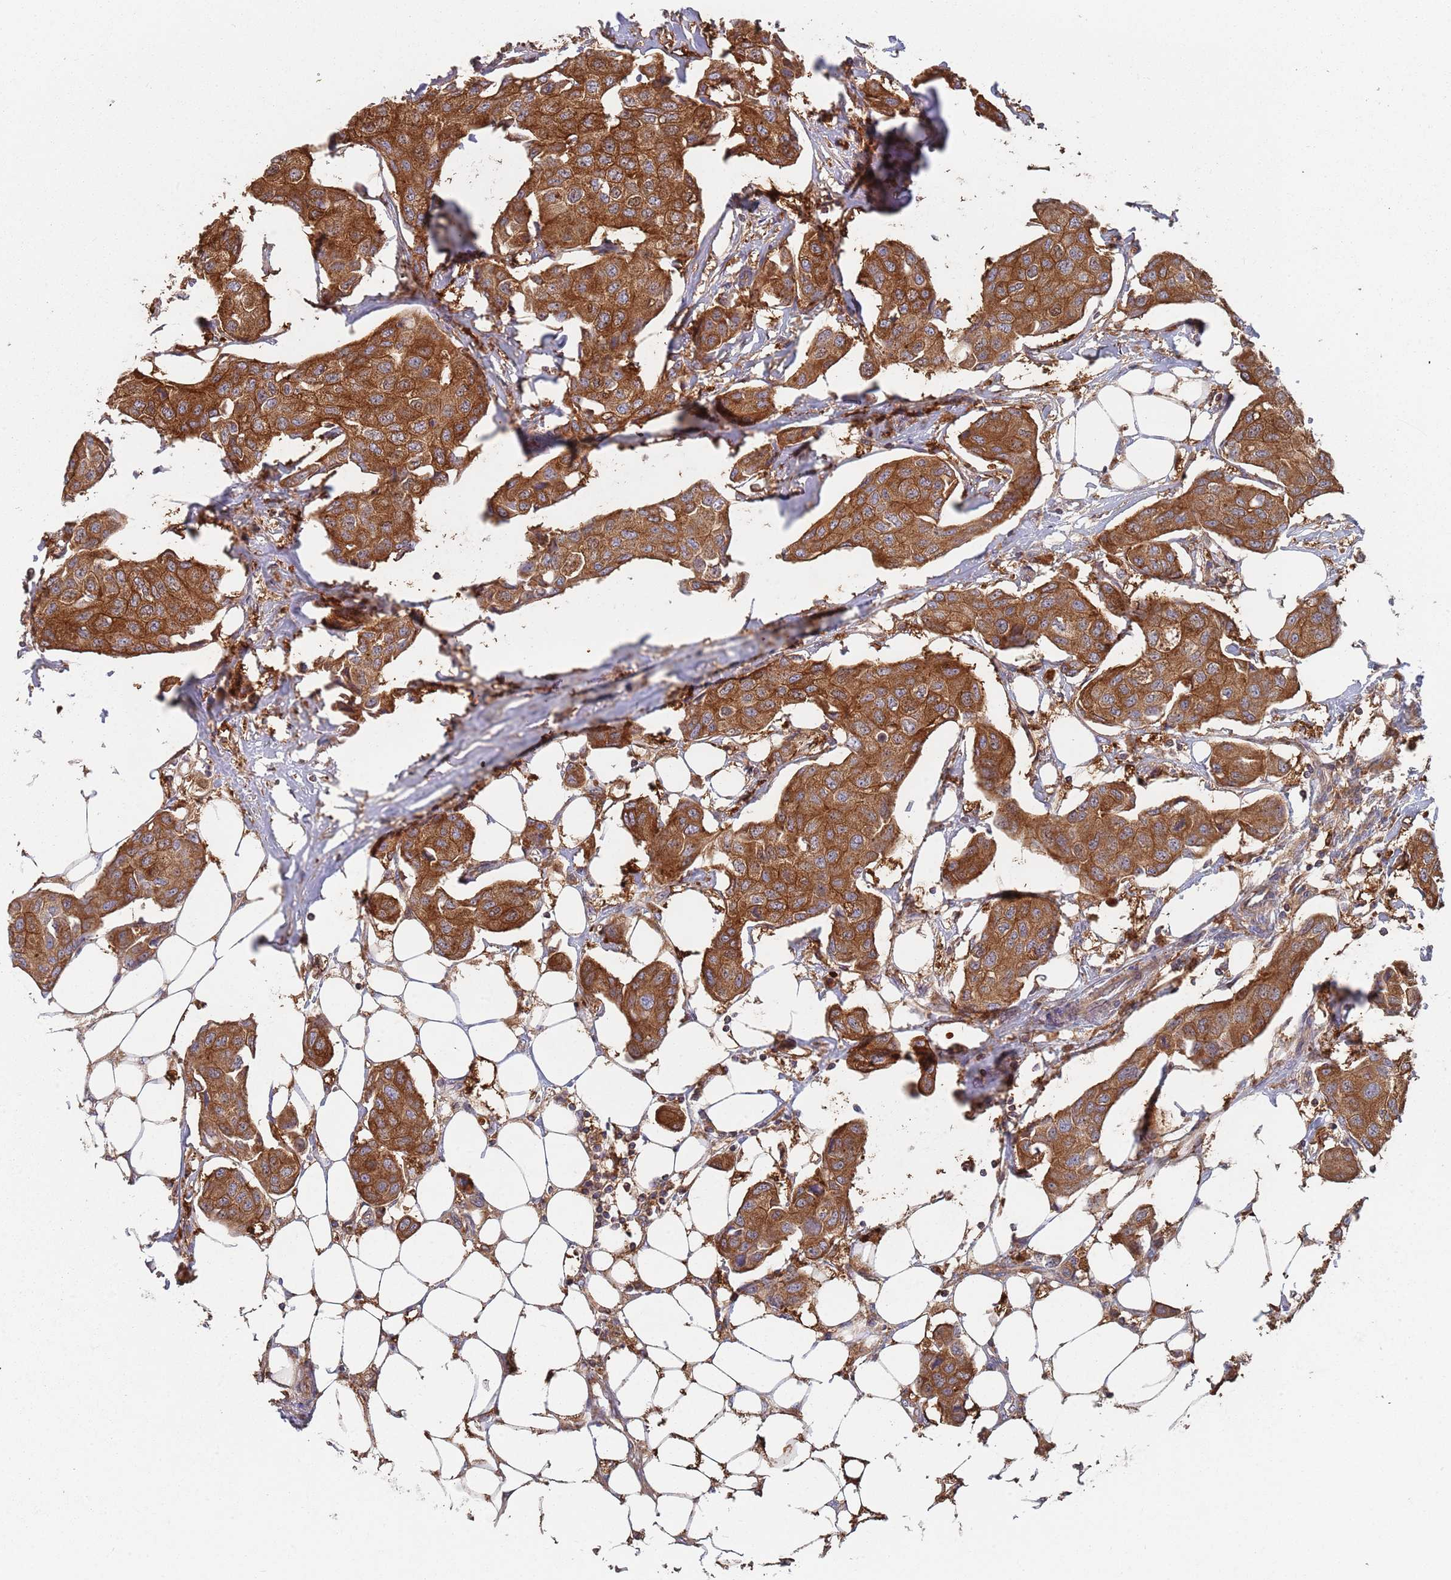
{"staining": {"intensity": "strong", "quantity": ">75%", "location": "cytoplasmic/membranous"}, "tissue": "breast cancer", "cell_type": "Tumor cells", "image_type": "cancer", "snomed": [{"axis": "morphology", "description": "Duct carcinoma"}, {"axis": "topography", "description": "Breast"}, {"axis": "topography", "description": "Lymph node"}], "caption": "Immunohistochemistry (IHC) (DAB) staining of human breast cancer reveals strong cytoplasmic/membranous protein expression in approximately >75% of tumor cells. (Brightfield microscopy of DAB IHC at high magnification).", "gene": "GDI2", "patient": {"sex": "female", "age": 80}}